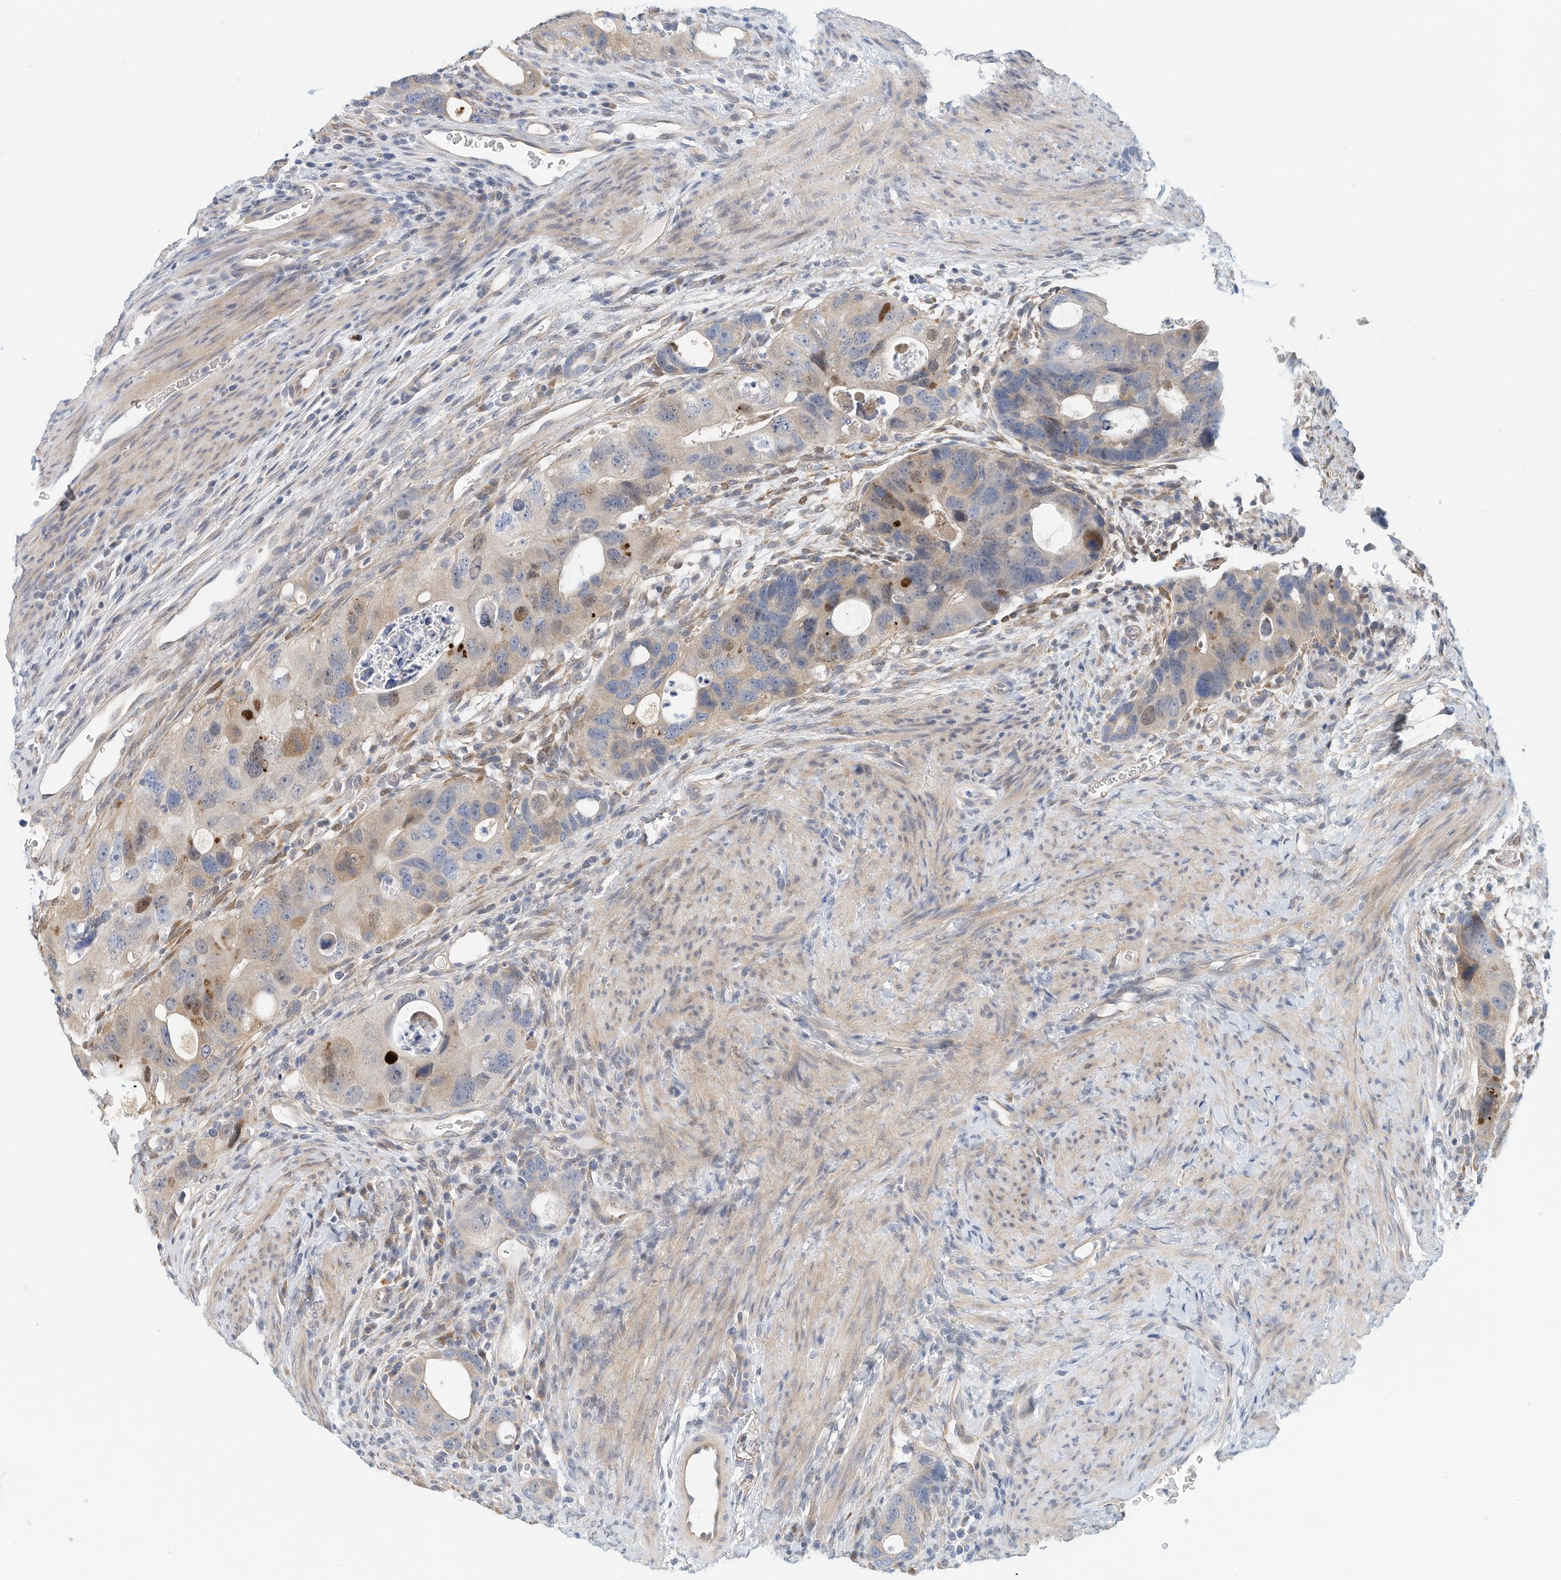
{"staining": {"intensity": "moderate", "quantity": "<25%", "location": "cytoplasmic/membranous,nuclear"}, "tissue": "colorectal cancer", "cell_type": "Tumor cells", "image_type": "cancer", "snomed": [{"axis": "morphology", "description": "Adenocarcinoma, NOS"}, {"axis": "topography", "description": "Rectum"}], "caption": "Adenocarcinoma (colorectal) stained for a protein exhibits moderate cytoplasmic/membranous and nuclear positivity in tumor cells.", "gene": "ARHGAP28", "patient": {"sex": "male", "age": 59}}